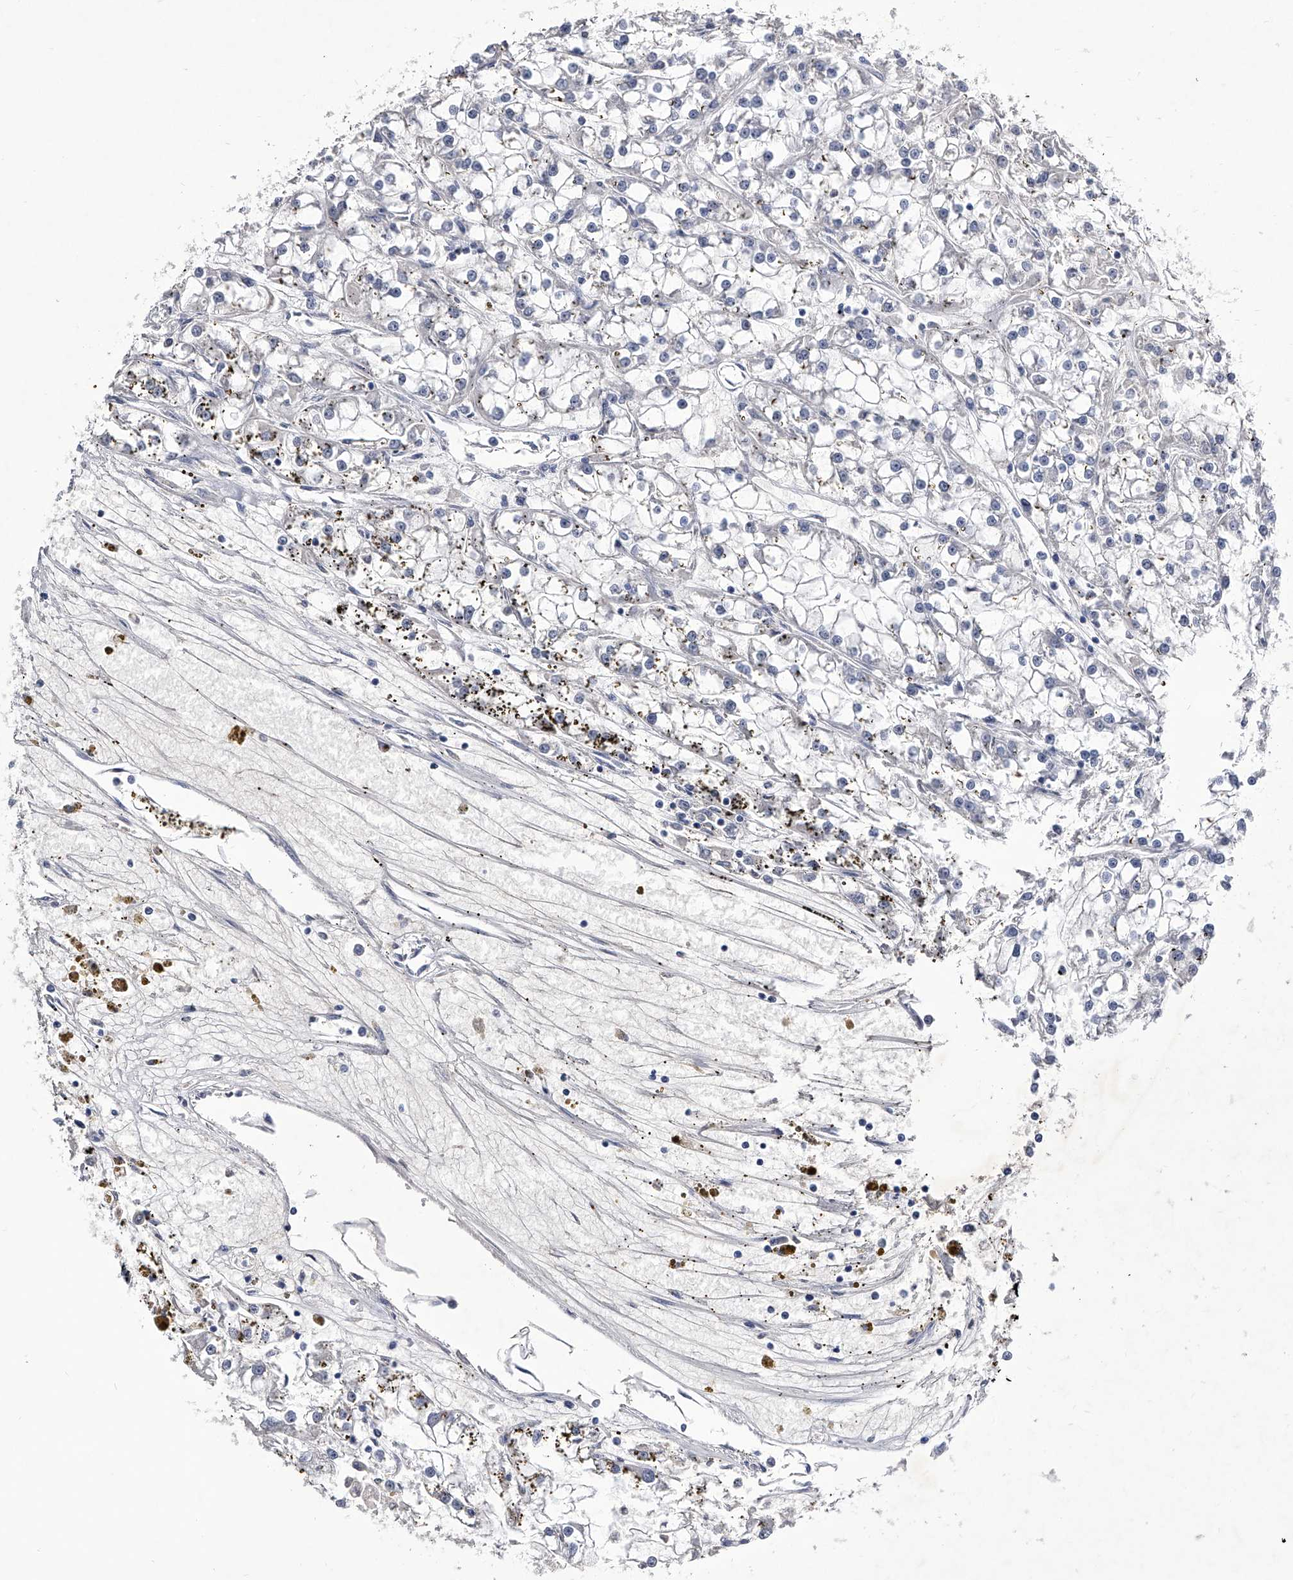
{"staining": {"intensity": "negative", "quantity": "none", "location": "none"}, "tissue": "renal cancer", "cell_type": "Tumor cells", "image_type": "cancer", "snomed": [{"axis": "morphology", "description": "Adenocarcinoma, NOS"}, {"axis": "topography", "description": "Kidney"}], "caption": "The photomicrograph demonstrates no significant staining in tumor cells of renal cancer. (DAB IHC with hematoxylin counter stain).", "gene": "CRISP2", "patient": {"sex": "female", "age": 52}}